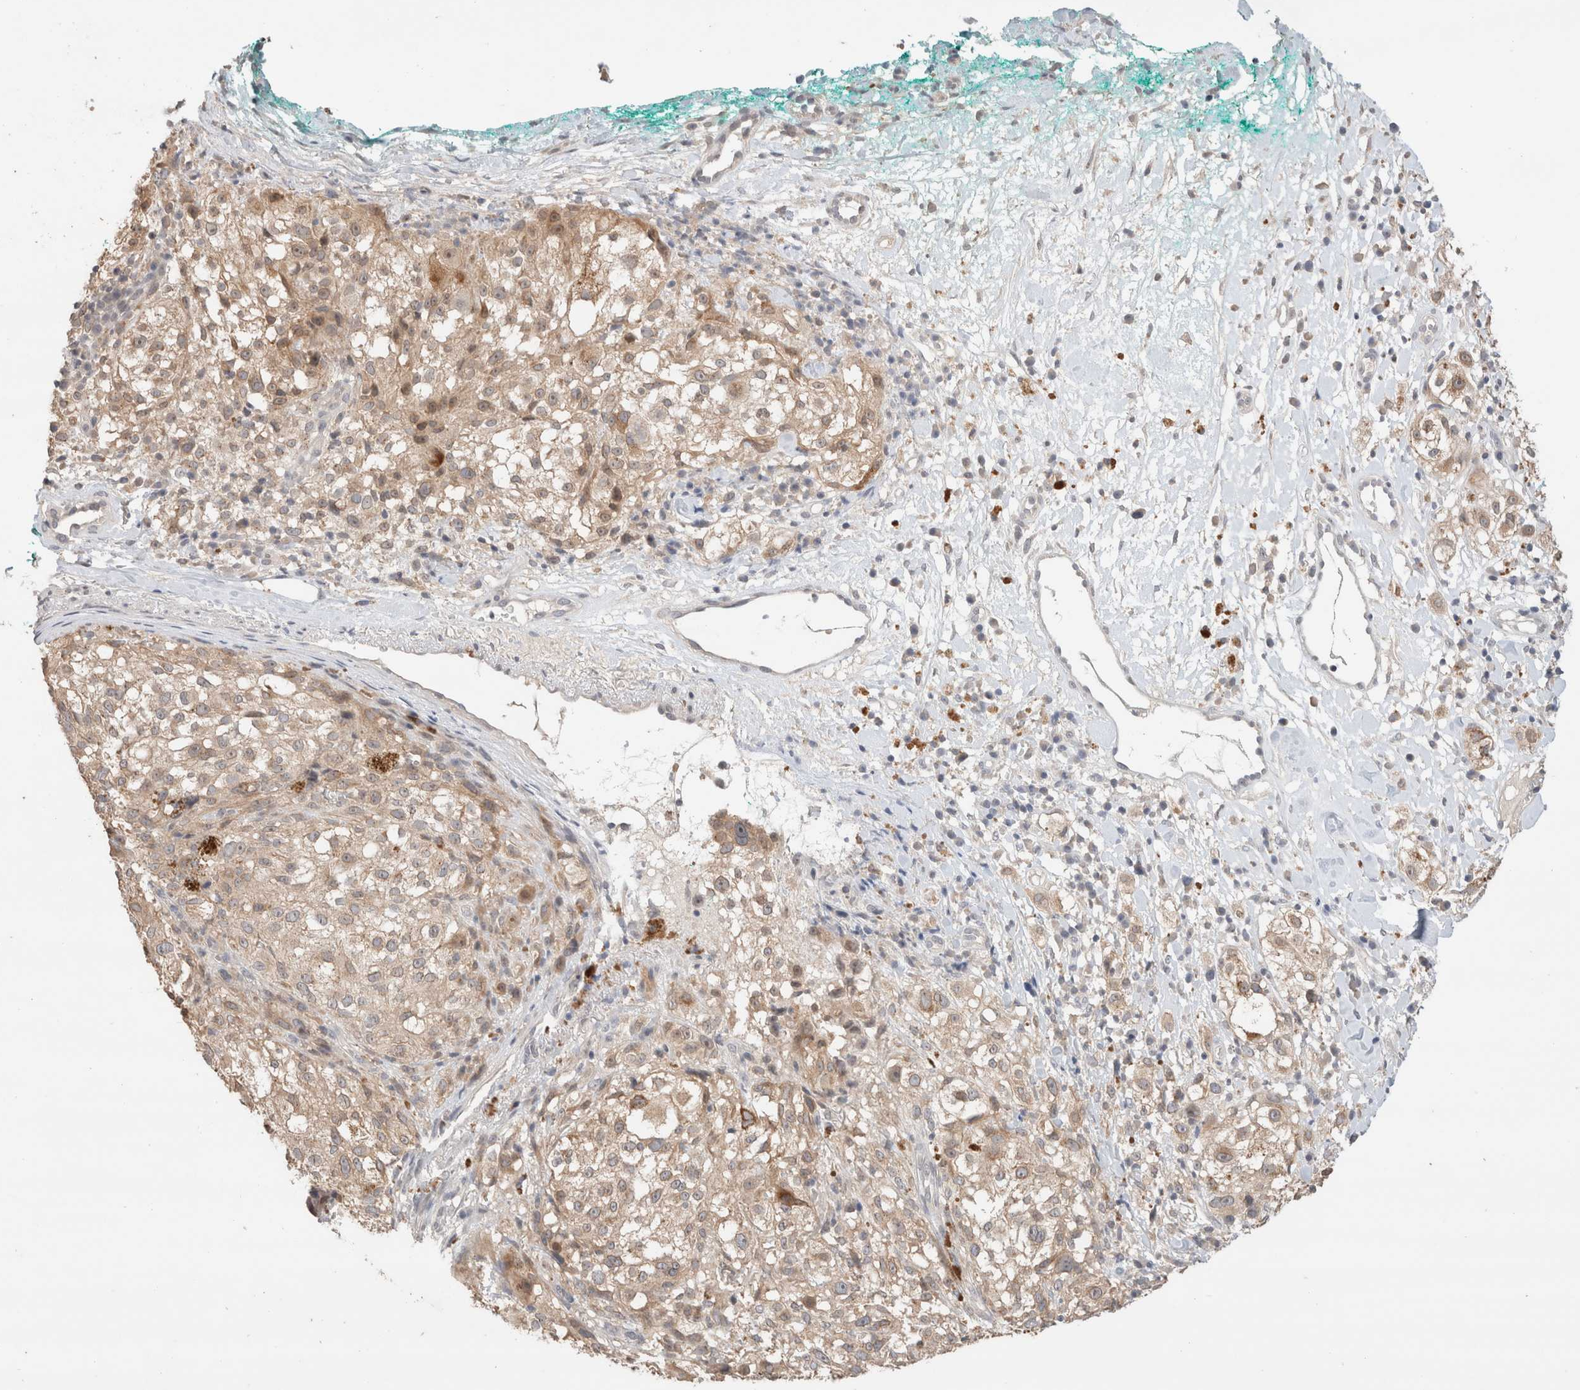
{"staining": {"intensity": "weak", "quantity": ">75%", "location": "cytoplasmic/membranous"}, "tissue": "melanoma", "cell_type": "Tumor cells", "image_type": "cancer", "snomed": [{"axis": "morphology", "description": "Necrosis, NOS"}, {"axis": "morphology", "description": "Malignant melanoma, NOS"}, {"axis": "topography", "description": "Skin"}], "caption": "High-power microscopy captured an immunohistochemistry image of melanoma, revealing weak cytoplasmic/membranous expression in approximately >75% of tumor cells.", "gene": "TRIM41", "patient": {"sex": "female", "age": 87}}